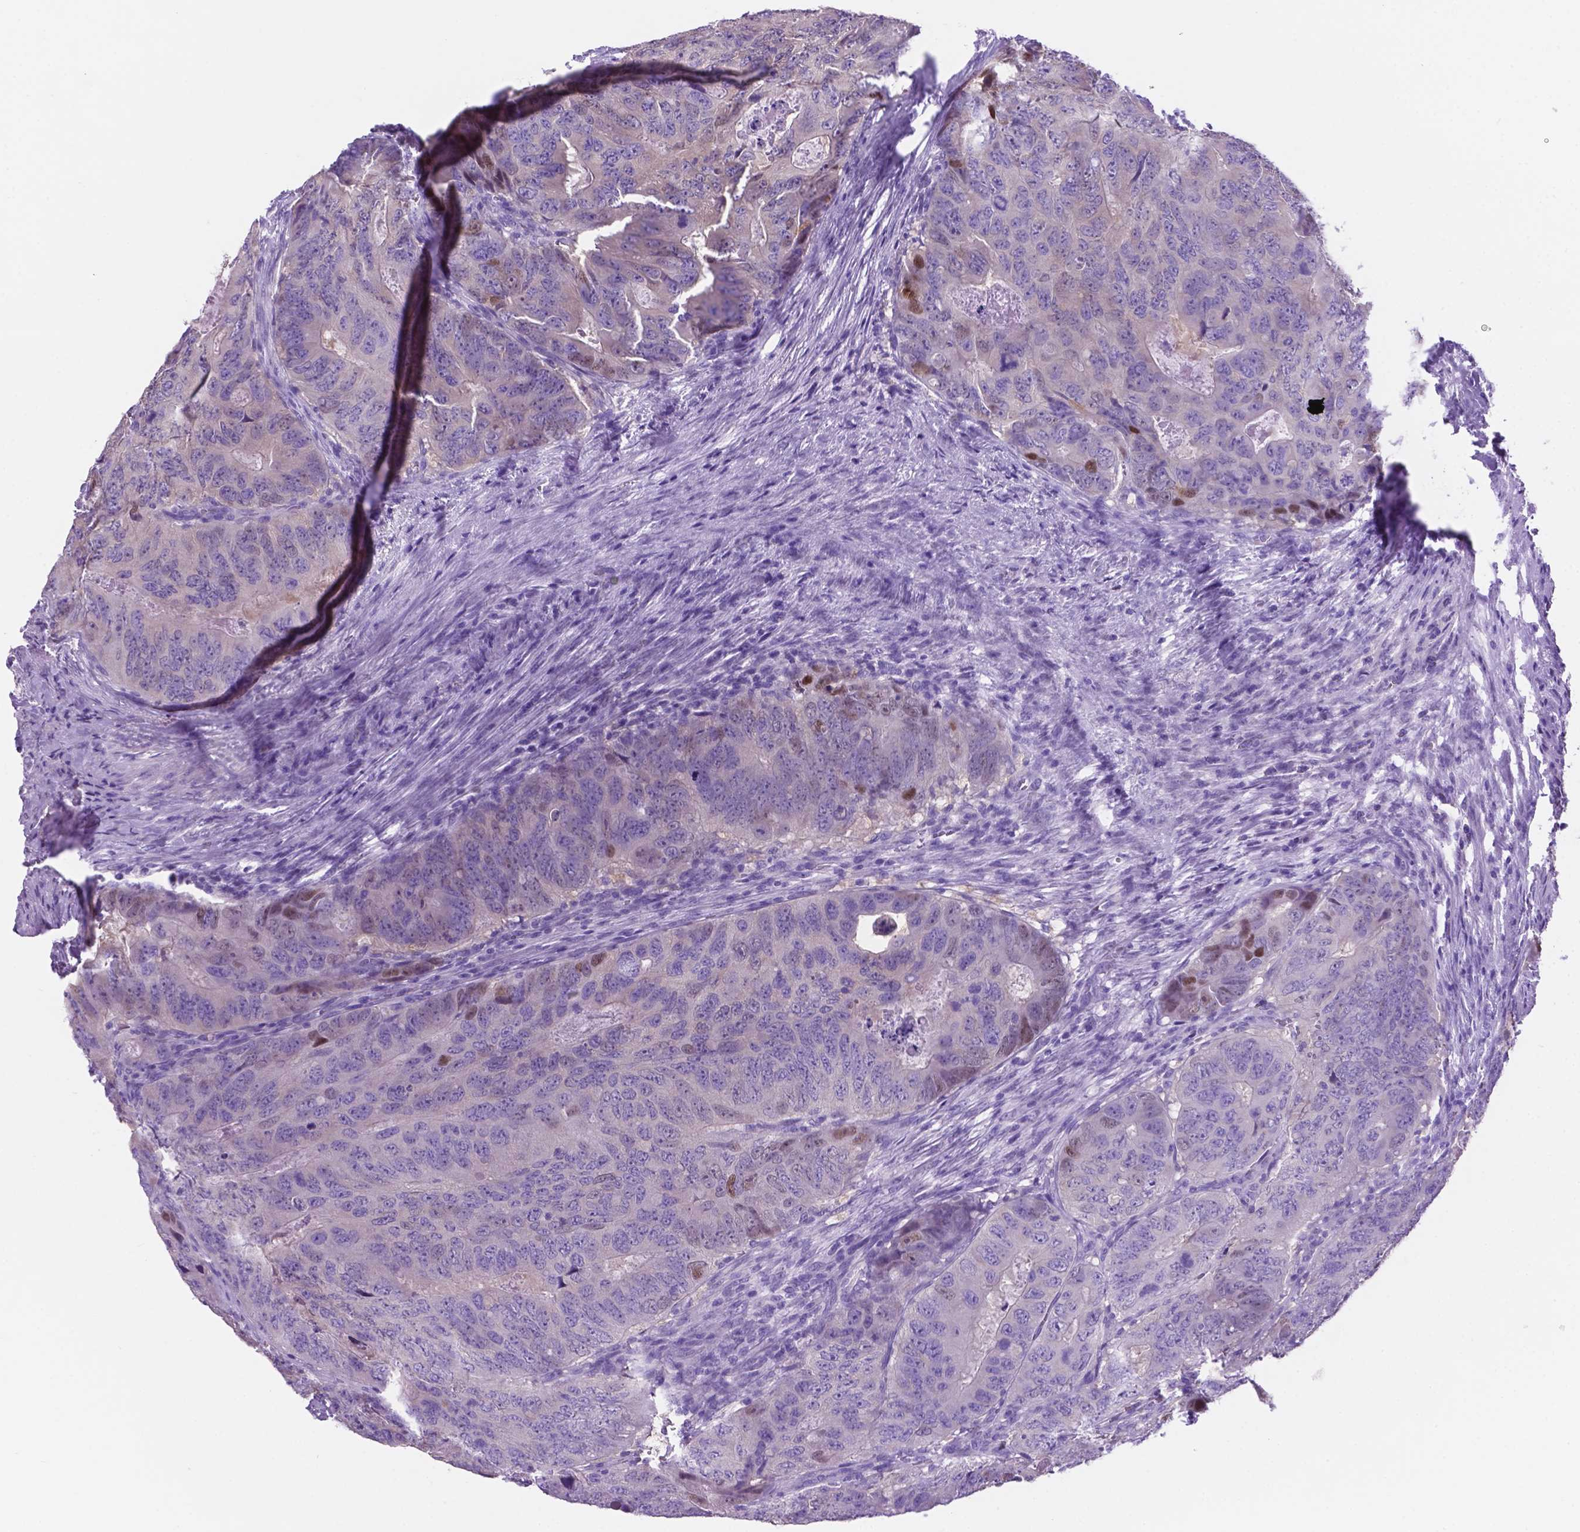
{"staining": {"intensity": "negative", "quantity": "none", "location": "none"}, "tissue": "colorectal cancer", "cell_type": "Tumor cells", "image_type": "cancer", "snomed": [{"axis": "morphology", "description": "Adenocarcinoma, NOS"}, {"axis": "topography", "description": "Colon"}], "caption": "Tumor cells show no significant protein staining in adenocarcinoma (colorectal).", "gene": "TMEM210", "patient": {"sex": "male", "age": 79}}